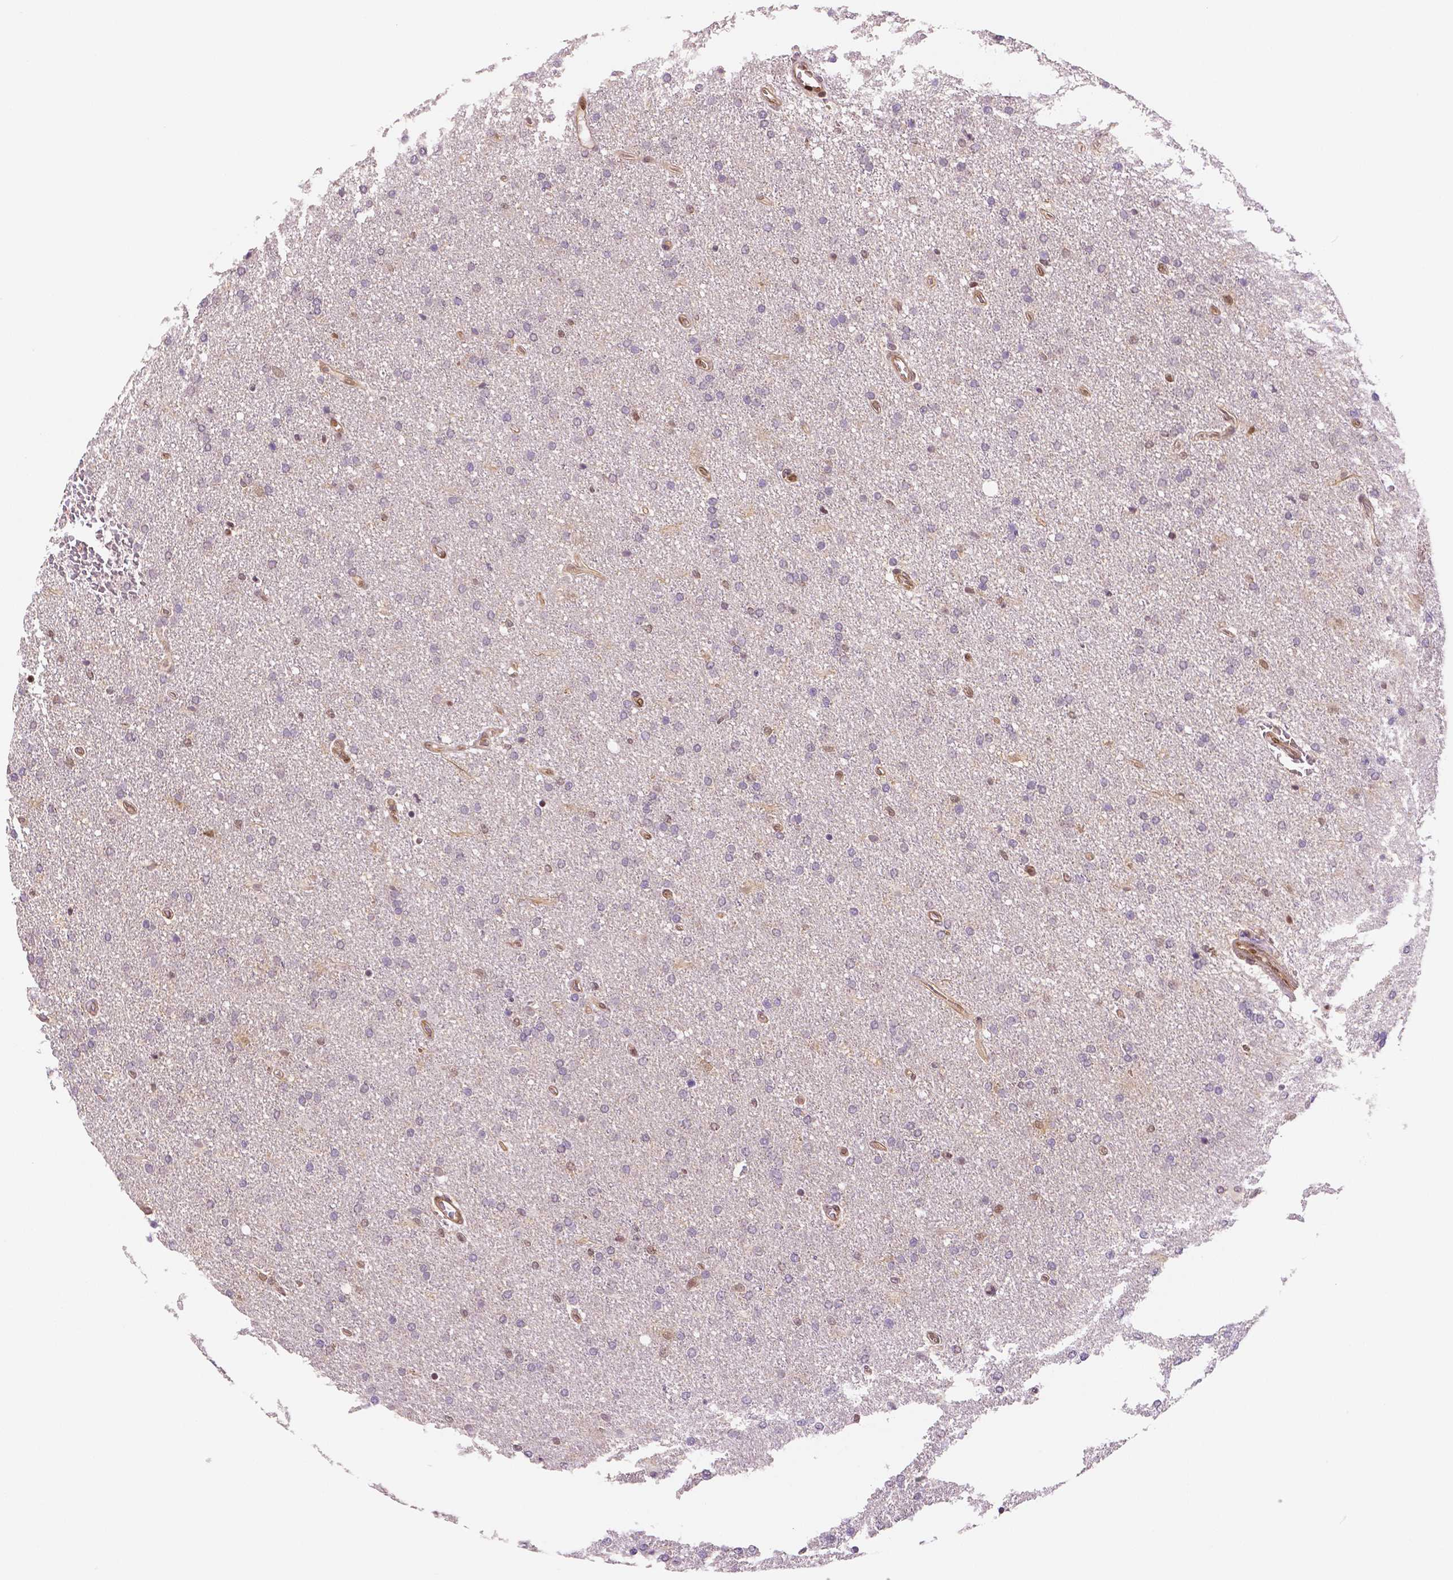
{"staining": {"intensity": "negative", "quantity": "none", "location": "none"}, "tissue": "glioma", "cell_type": "Tumor cells", "image_type": "cancer", "snomed": [{"axis": "morphology", "description": "Glioma, malignant, High grade"}, {"axis": "topography", "description": "Cerebral cortex"}], "caption": "IHC image of human malignant high-grade glioma stained for a protein (brown), which reveals no positivity in tumor cells. (Stains: DAB (3,3'-diaminobenzidine) immunohistochemistry (IHC) with hematoxylin counter stain, Microscopy: brightfield microscopy at high magnification).", "gene": "STAT3", "patient": {"sex": "male", "age": 70}}